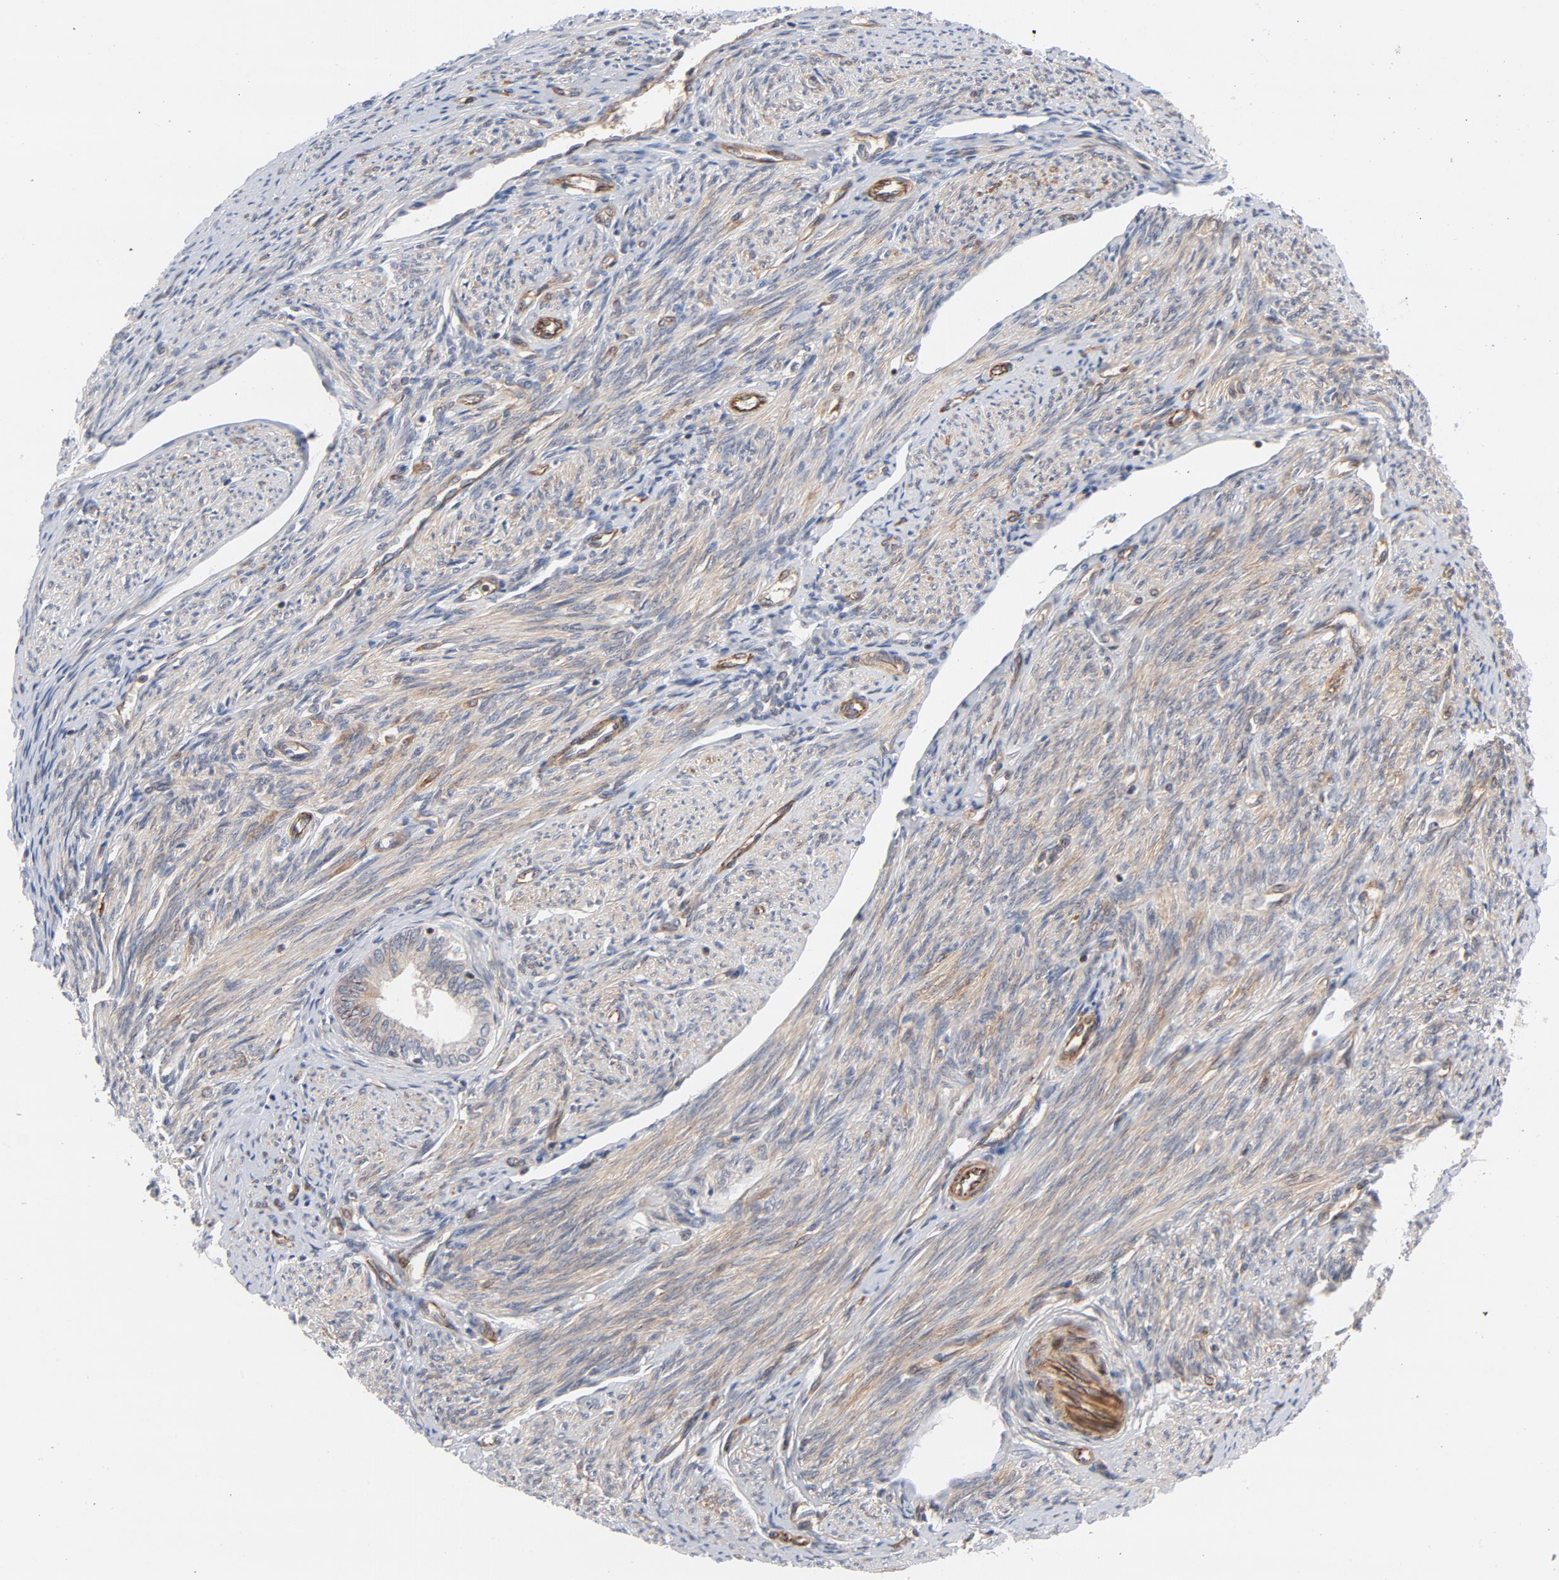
{"staining": {"intensity": "weak", "quantity": ">75%", "location": "cytoplasmic/membranous"}, "tissue": "endometrial cancer", "cell_type": "Tumor cells", "image_type": "cancer", "snomed": [{"axis": "morphology", "description": "Adenocarcinoma, NOS"}, {"axis": "topography", "description": "Endometrium"}], "caption": "High-magnification brightfield microscopy of endometrial cancer stained with DAB (brown) and counterstained with hematoxylin (blue). tumor cells exhibit weak cytoplasmic/membranous positivity is present in about>75% of cells.", "gene": "DNAAF2", "patient": {"sex": "female", "age": 75}}